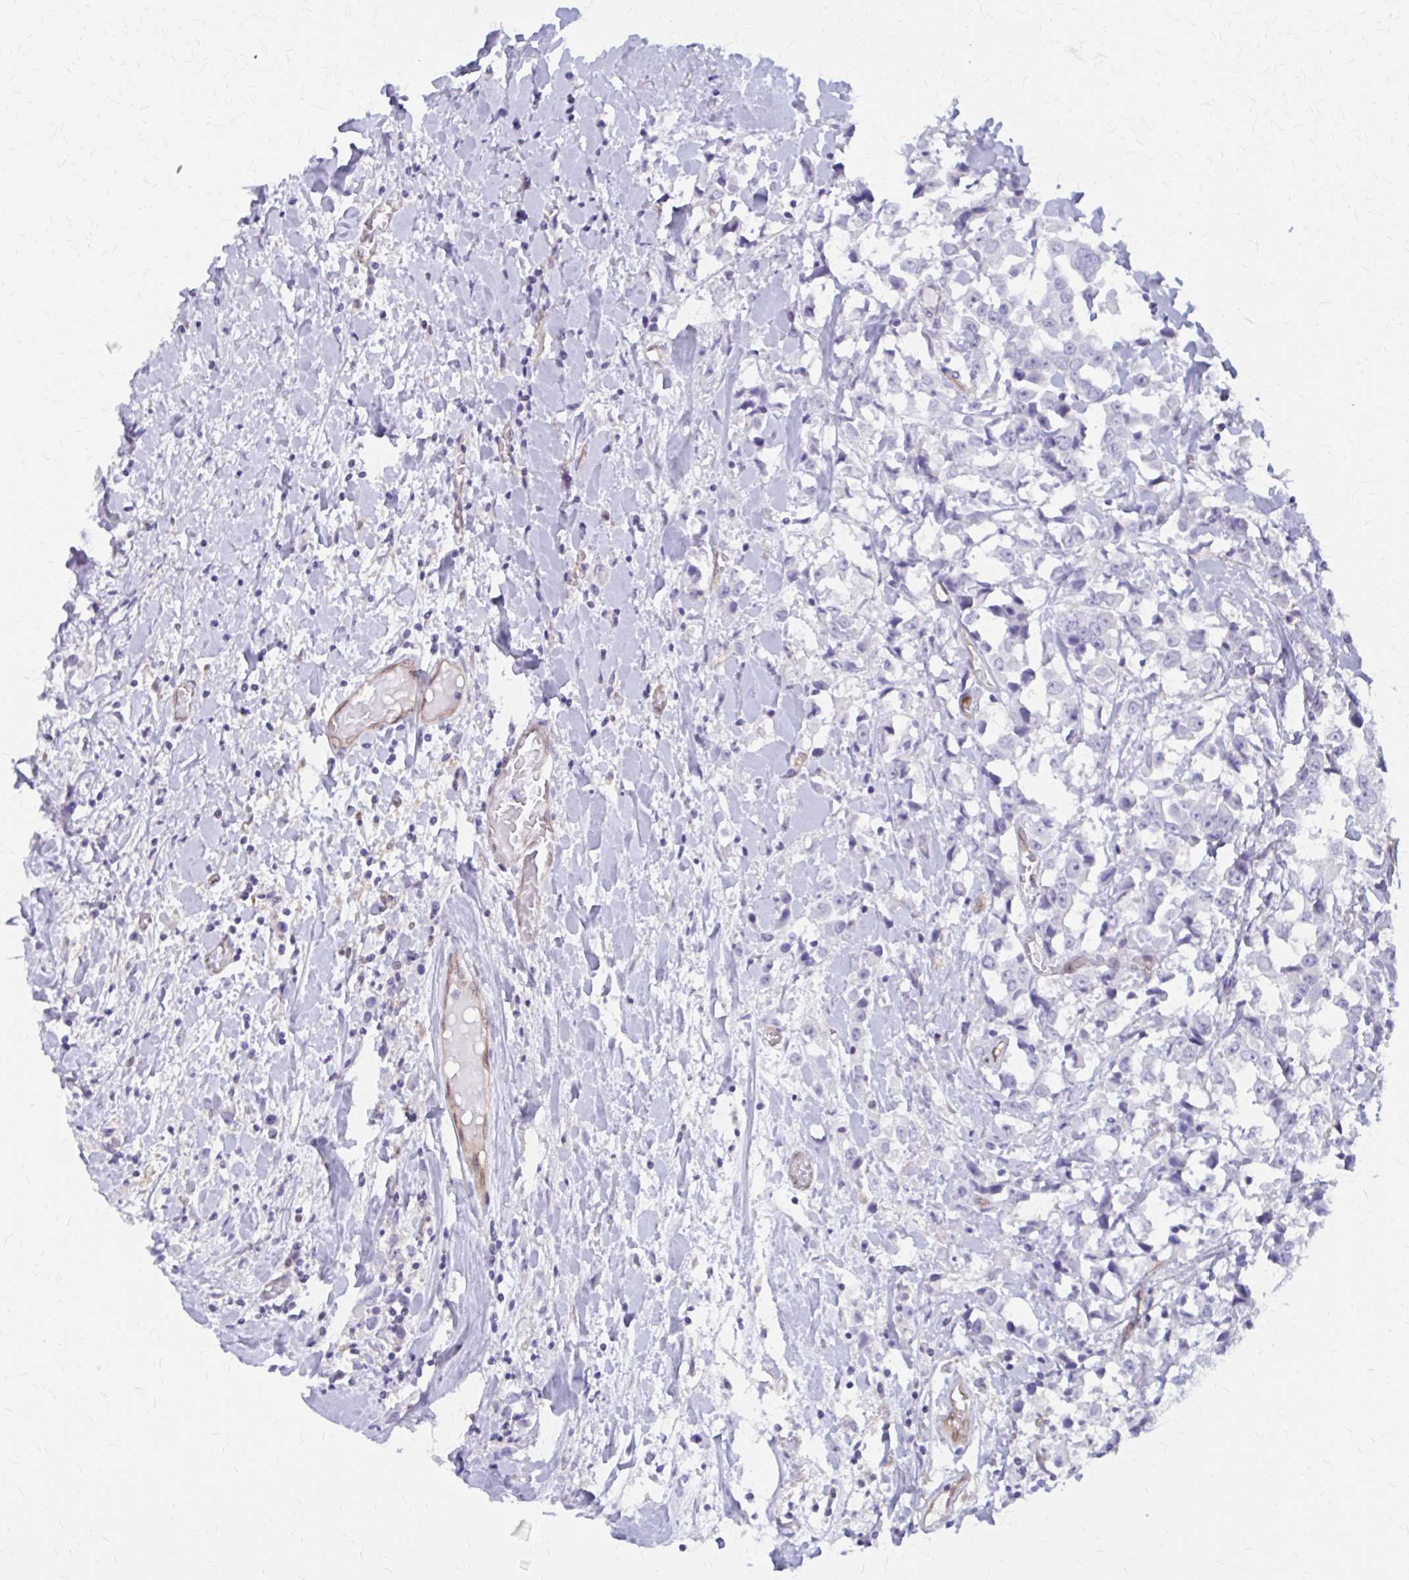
{"staining": {"intensity": "negative", "quantity": "none", "location": "none"}, "tissue": "breast cancer", "cell_type": "Tumor cells", "image_type": "cancer", "snomed": [{"axis": "morphology", "description": "Duct carcinoma"}, {"axis": "topography", "description": "Breast"}], "caption": "Immunohistochemistry (IHC) photomicrograph of neoplastic tissue: human breast cancer stained with DAB shows no significant protein positivity in tumor cells.", "gene": "CLIC2", "patient": {"sex": "female", "age": 61}}